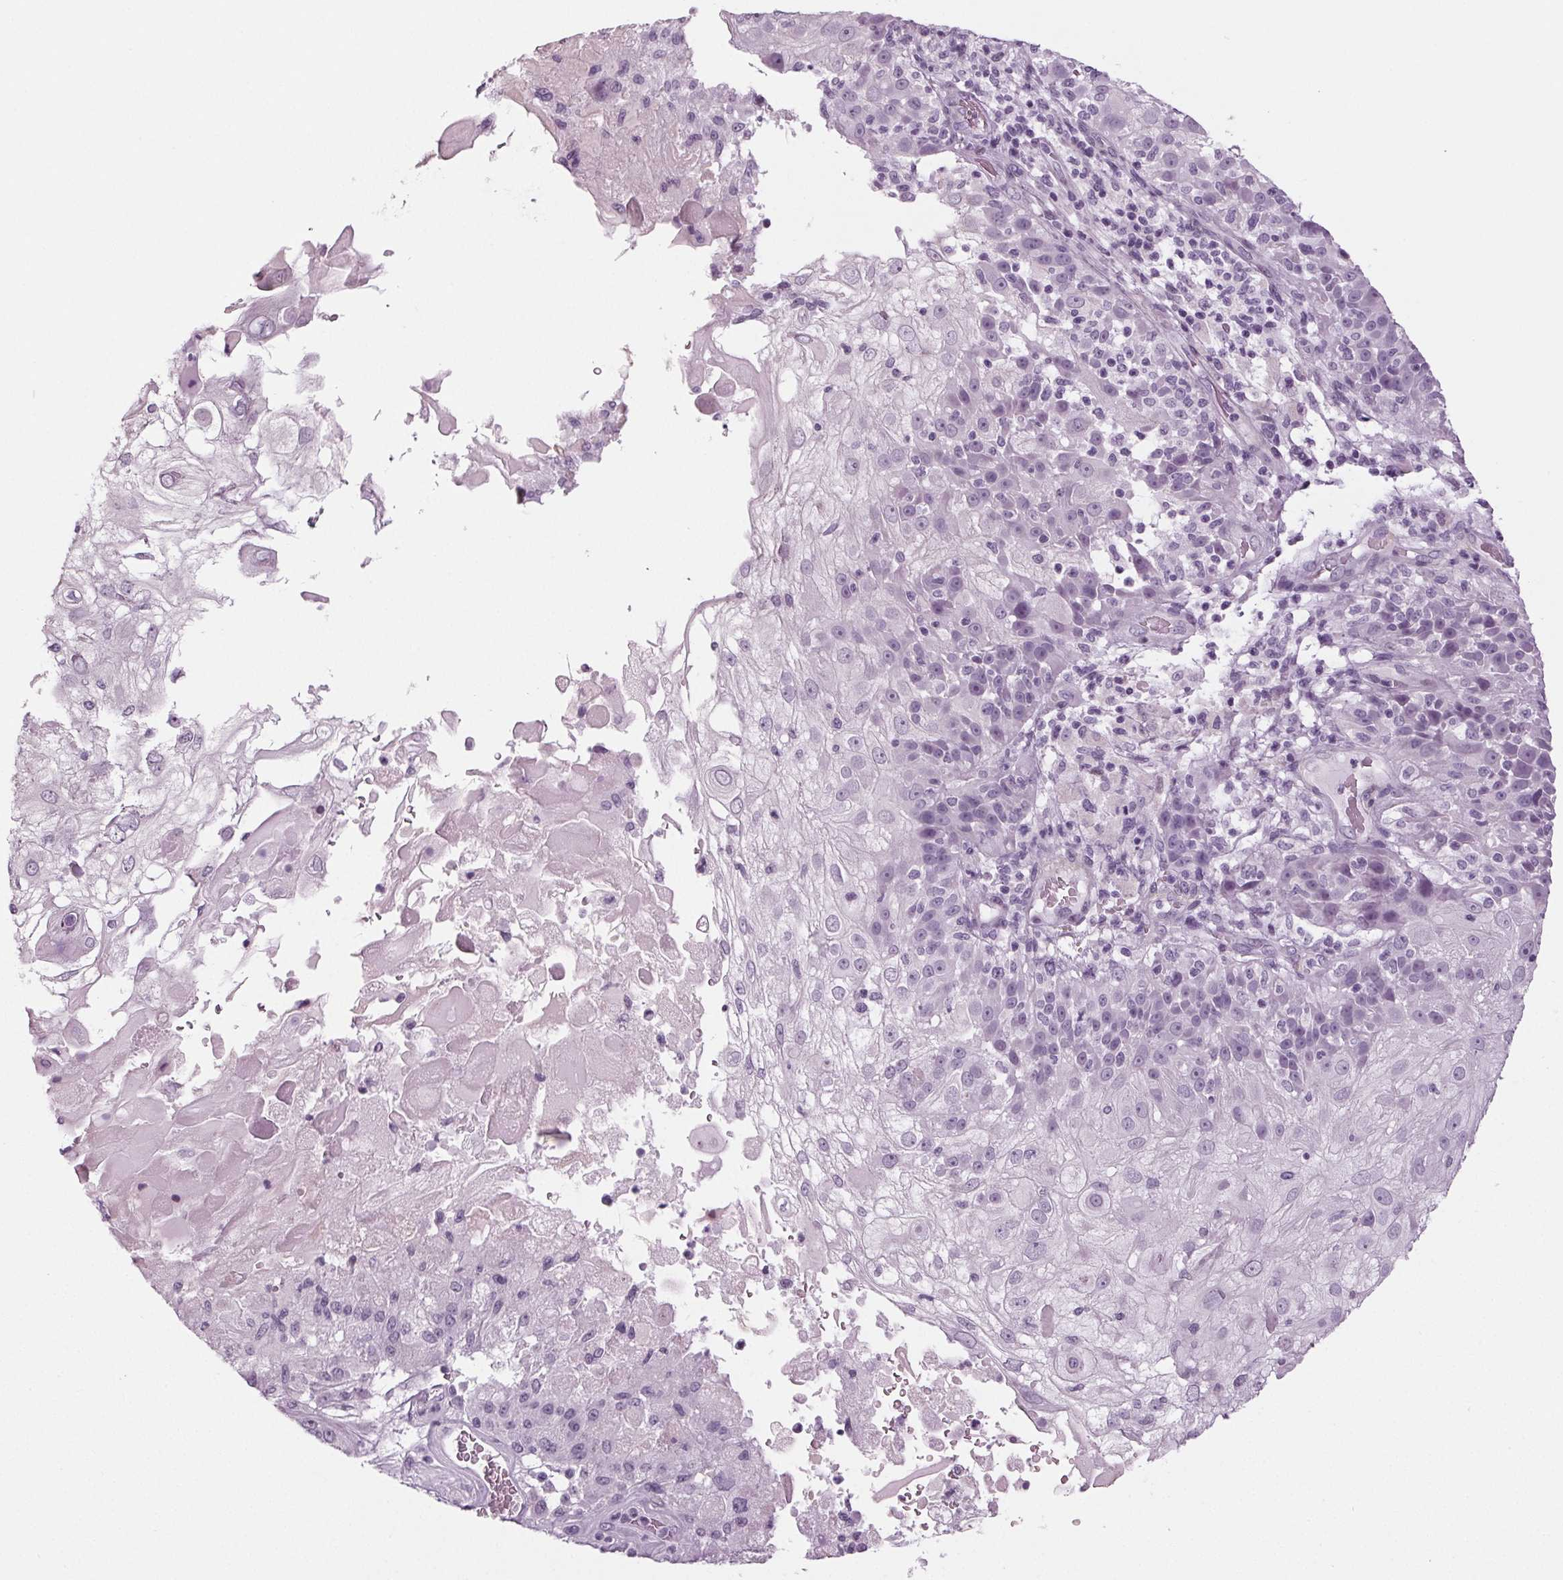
{"staining": {"intensity": "negative", "quantity": "none", "location": "none"}, "tissue": "skin cancer", "cell_type": "Tumor cells", "image_type": "cancer", "snomed": [{"axis": "morphology", "description": "Normal tissue, NOS"}, {"axis": "morphology", "description": "Squamous cell carcinoma, NOS"}, {"axis": "topography", "description": "Skin"}], "caption": "The image displays no staining of tumor cells in squamous cell carcinoma (skin).", "gene": "BHLHE22", "patient": {"sex": "female", "age": 83}}